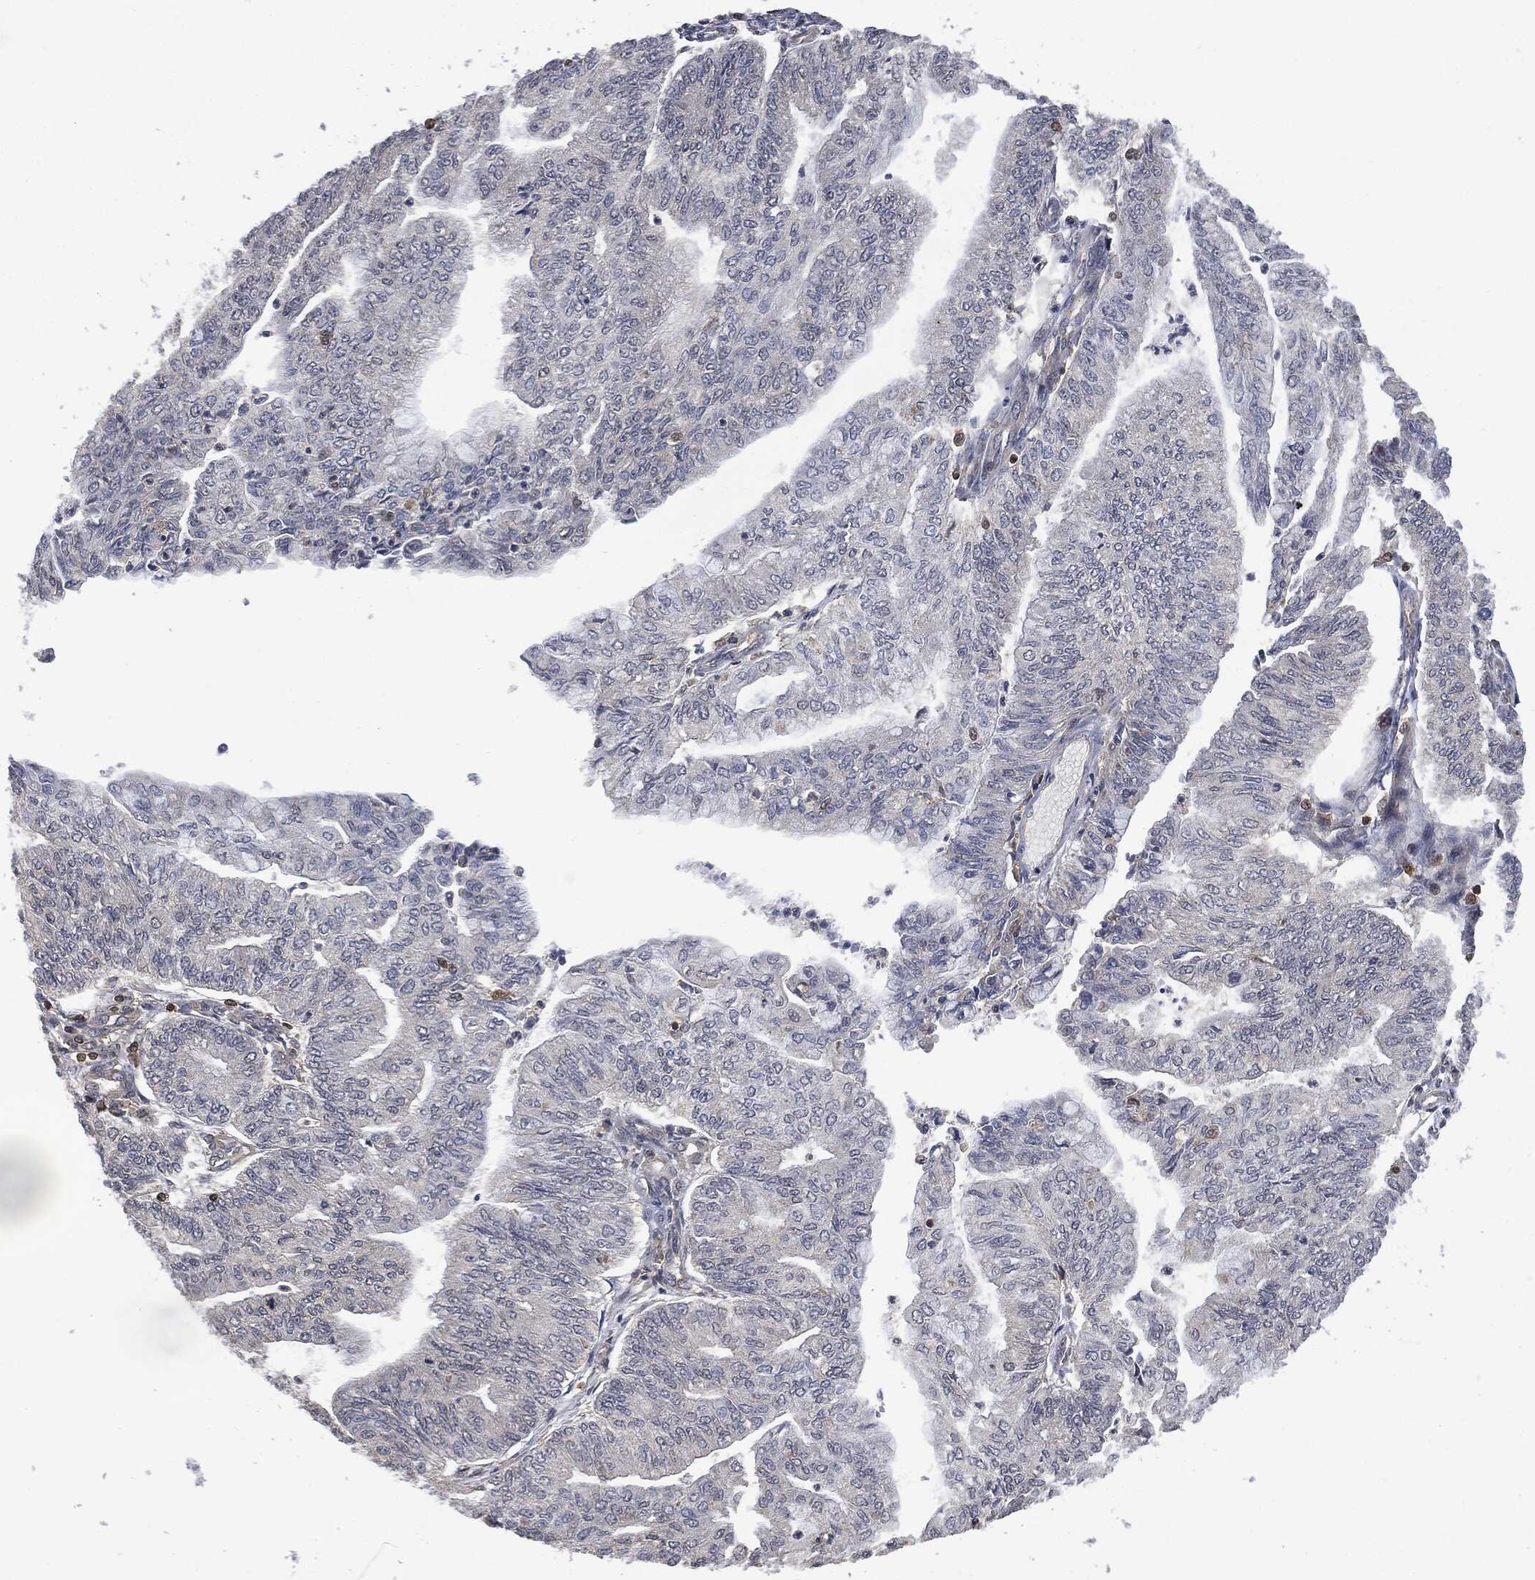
{"staining": {"intensity": "negative", "quantity": "none", "location": "none"}, "tissue": "endometrial cancer", "cell_type": "Tumor cells", "image_type": "cancer", "snomed": [{"axis": "morphology", "description": "Adenocarcinoma, NOS"}, {"axis": "topography", "description": "Endometrium"}], "caption": "A high-resolution micrograph shows IHC staining of endometrial cancer (adenocarcinoma), which shows no significant expression in tumor cells.", "gene": "PSMB10", "patient": {"sex": "female", "age": 59}}